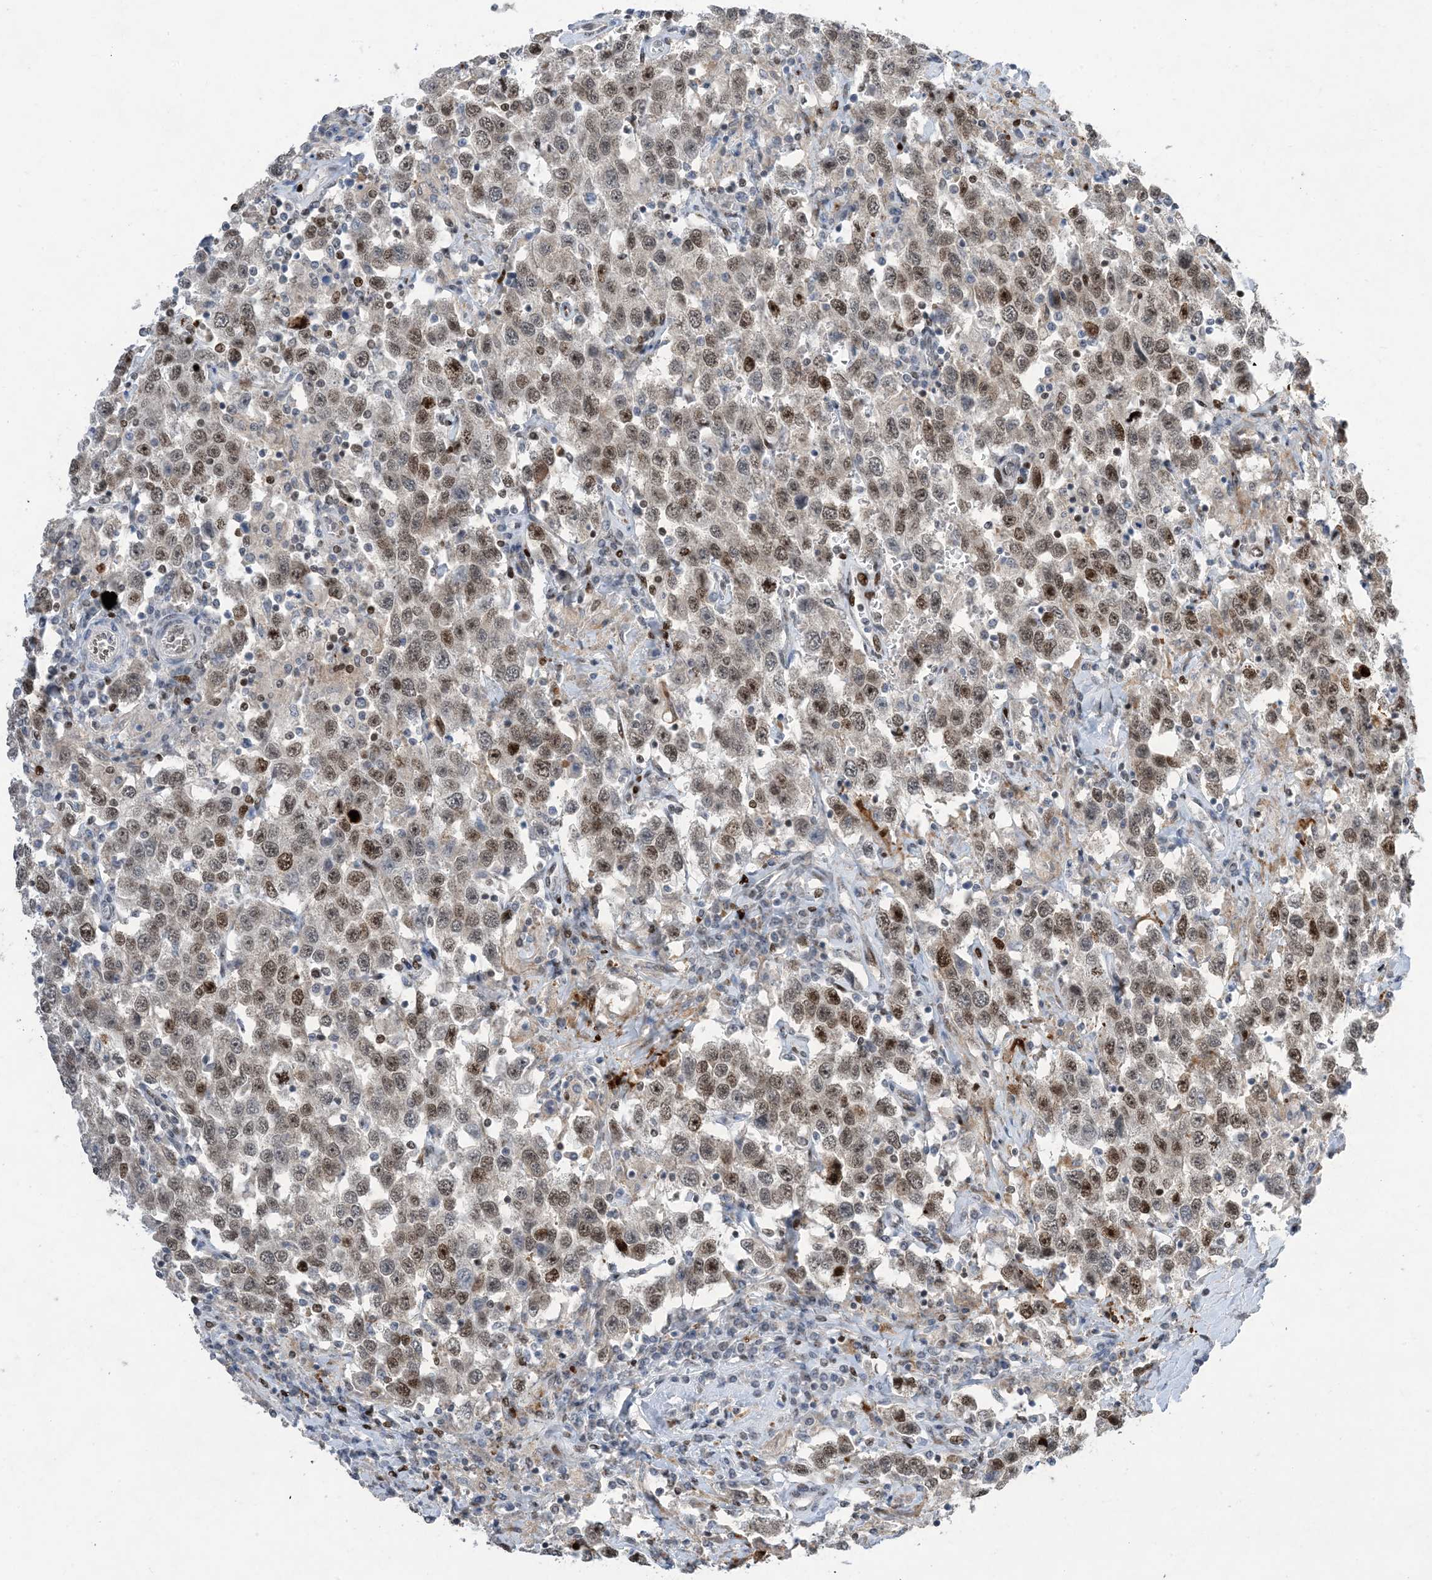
{"staining": {"intensity": "moderate", "quantity": ">75%", "location": "nuclear"}, "tissue": "testis cancer", "cell_type": "Tumor cells", "image_type": "cancer", "snomed": [{"axis": "morphology", "description": "Seminoma, NOS"}, {"axis": "topography", "description": "Testis"}], "caption": "Testis cancer (seminoma) tissue reveals moderate nuclear positivity in approximately >75% of tumor cells", "gene": "SLC25A53", "patient": {"sex": "male", "age": 41}}